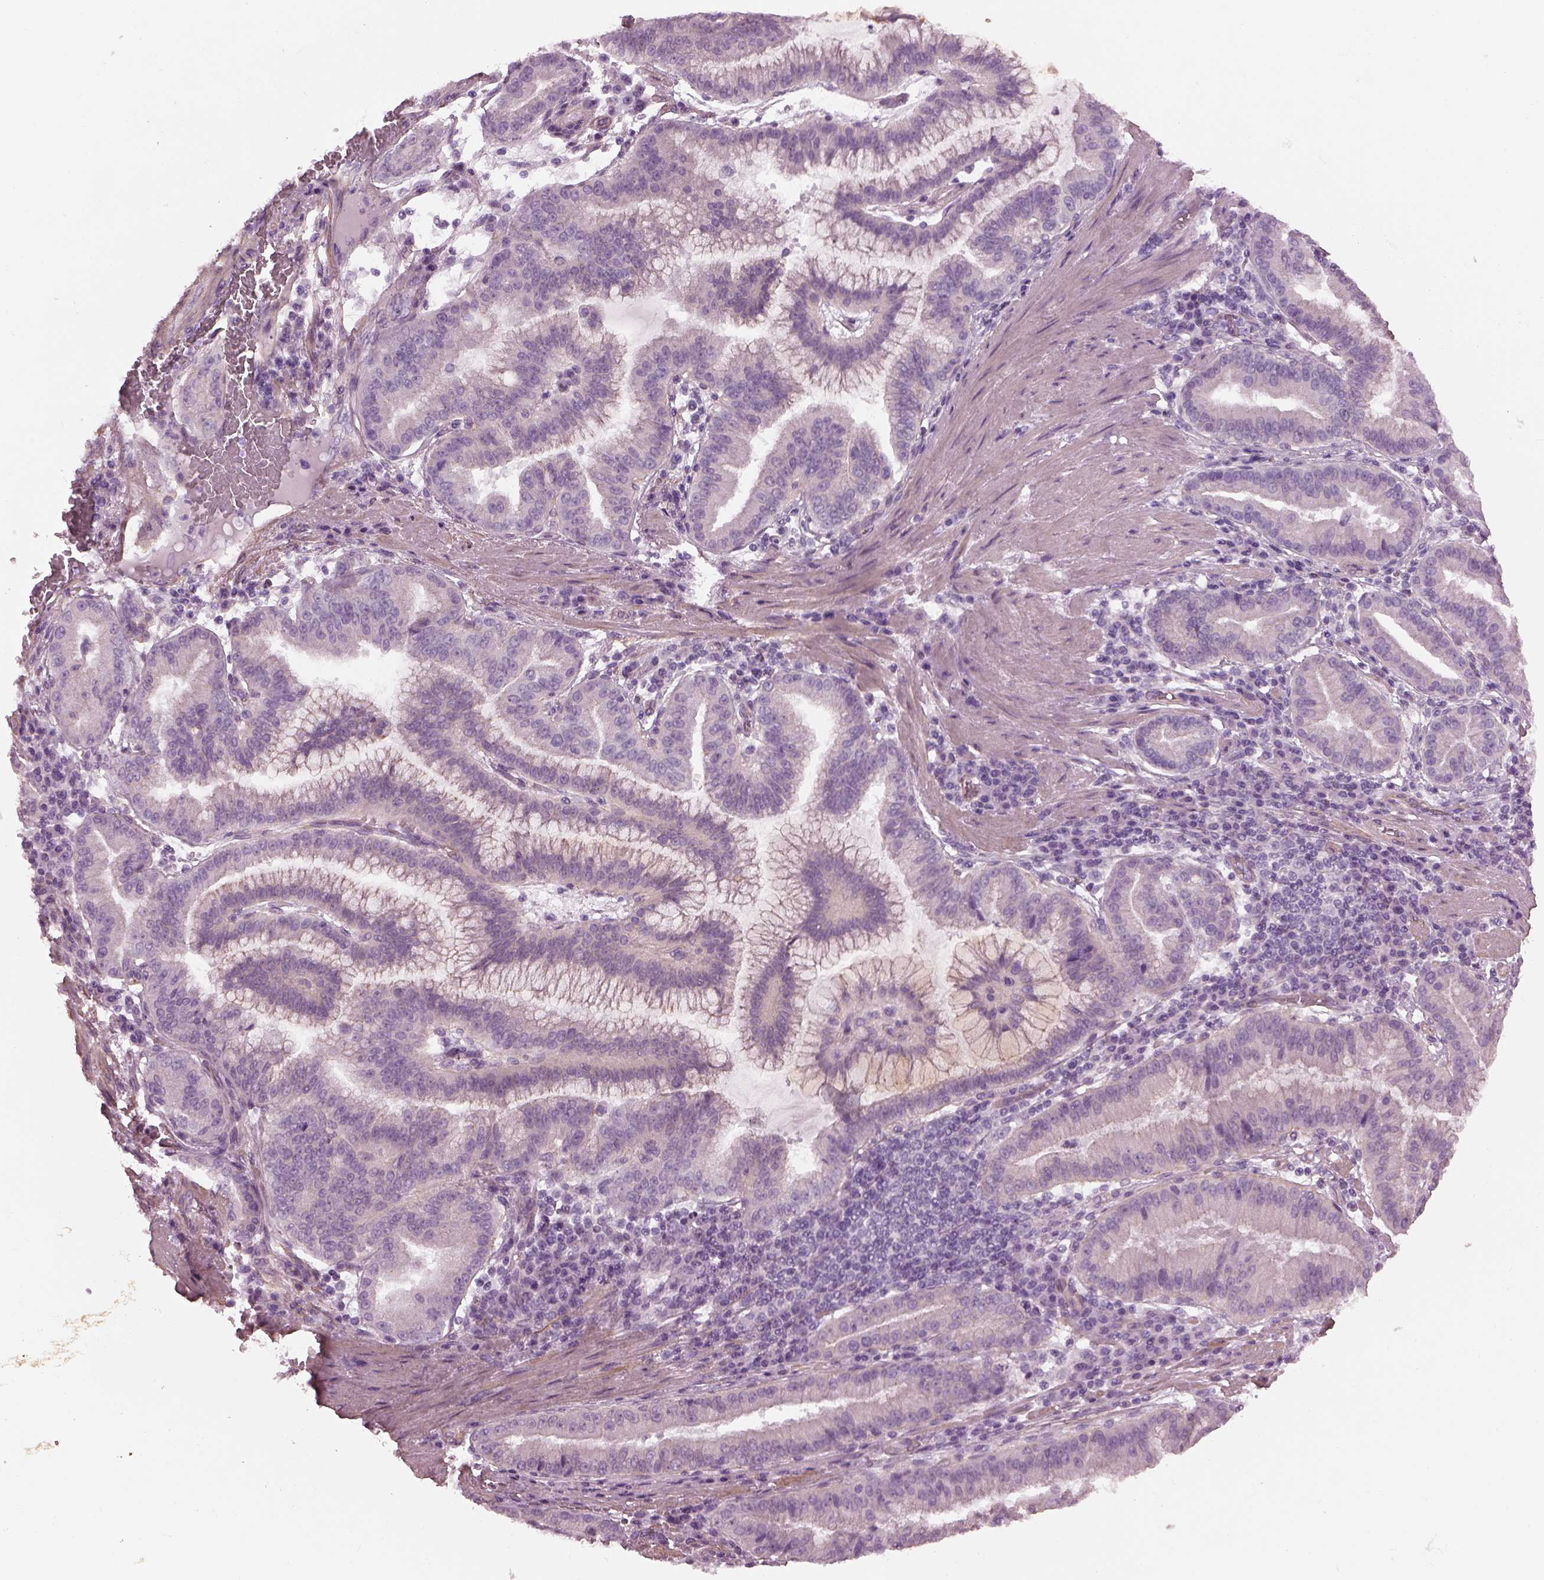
{"staining": {"intensity": "negative", "quantity": "none", "location": "none"}, "tissue": "stomach cancer", "cell_type": "Tumor cells", "image_type": "cancer", "snomed": [{"axis": "morphology", "description": "Adenocarcinoma, NOS"}, {"axis": "topography", "description": "Stomach"}], "caption": "High magnification brightfield microscopy of stomach adenocarcinoma stained with DAB (3,3'-diaminobenzidine) (brown) and counterstained with hematoxylin (blue): tumor cells show no significant expression.", "gene": "BFSP1", "patient": {"sex": "male", "age": 83}}